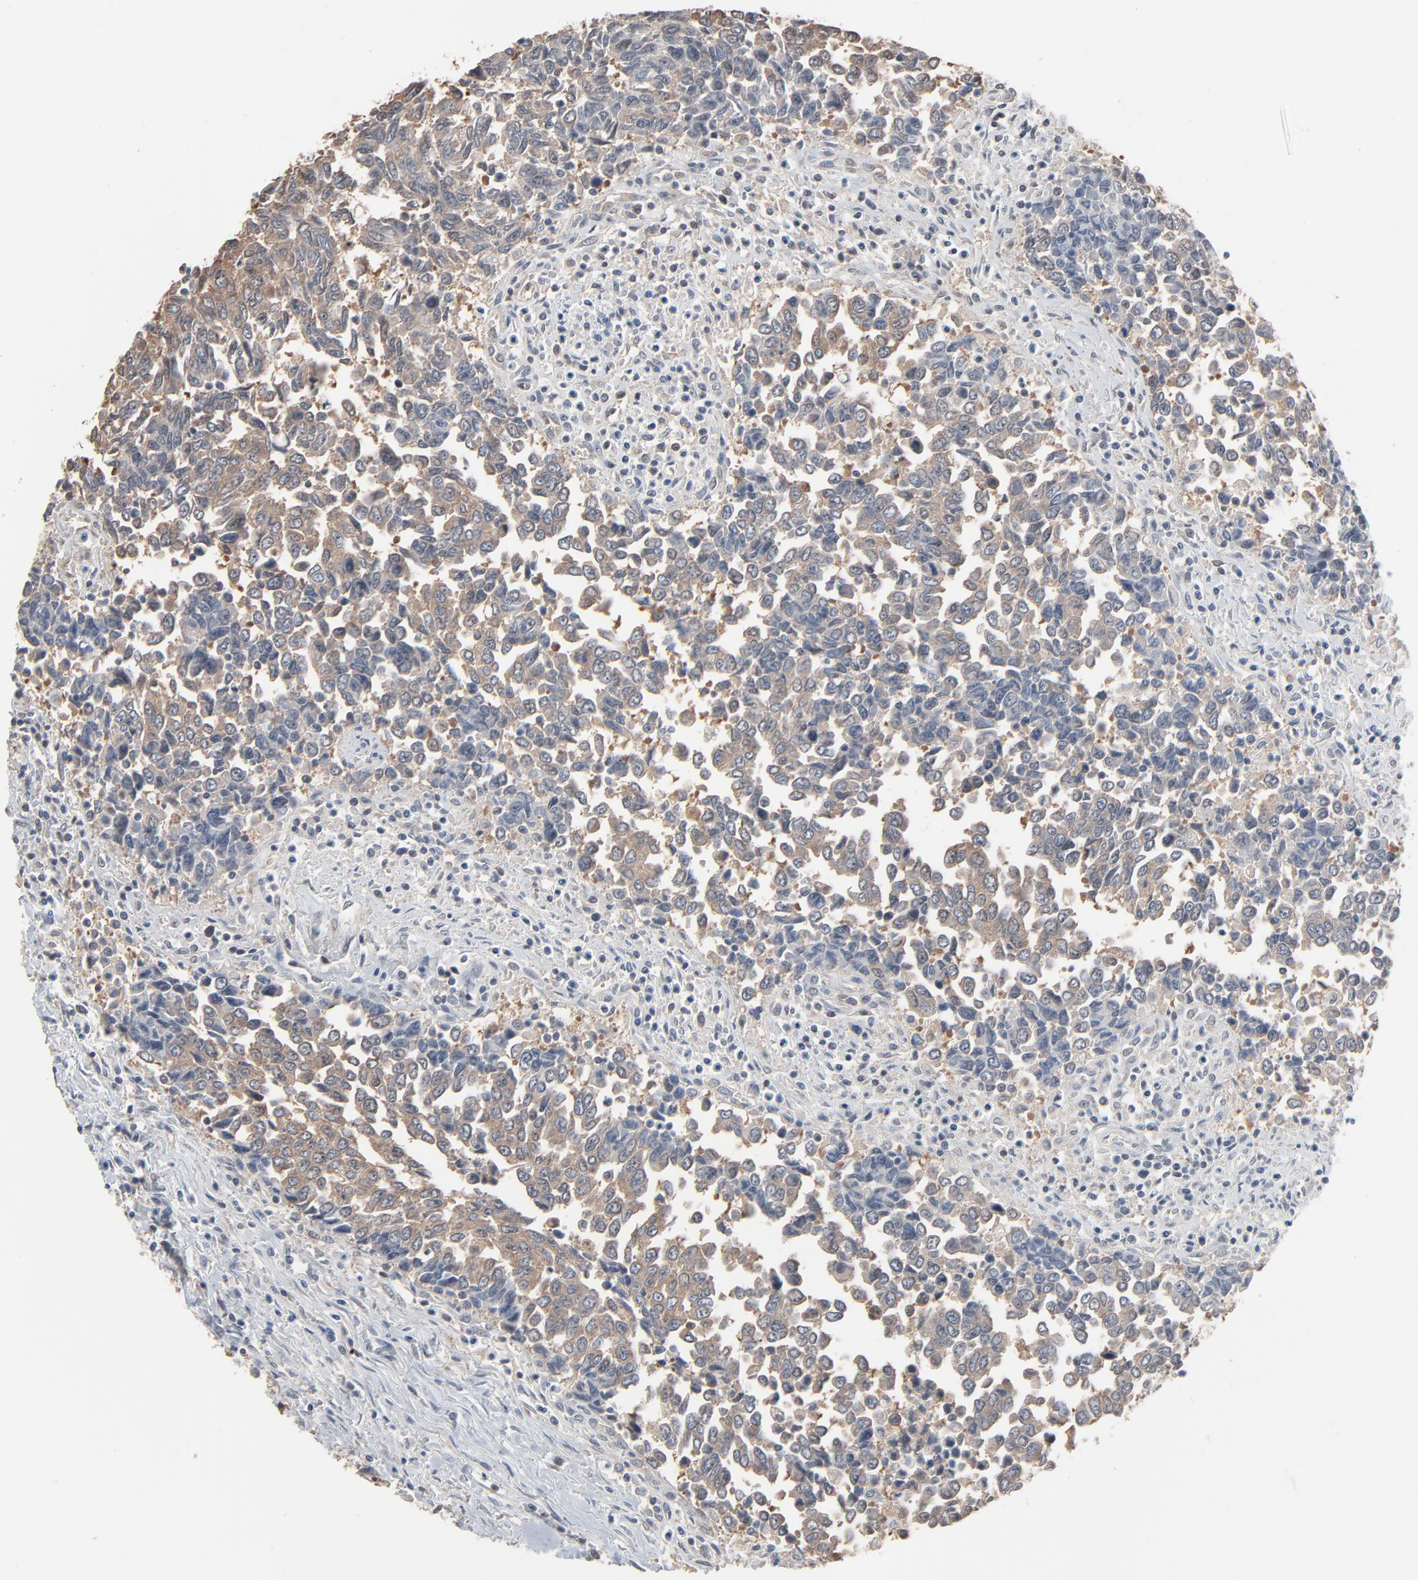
{"staining": {"intensity": "weak", "quantity": ">75%", "location": "cytoplasmic/membranous"}, "tissue": "urothelial cancer", "cell_type": "Tumor cells", "image_type": "cancer", "snomed": [{"axis": "morphology", "description": "Urothelial carcinoma, High grade"}, {"axis": "topography", "description": "Urinary bladder"}], "caption": "Protein staining demonstrates weak cytoplasmic/membranous staining in approximately >75% of tumor cells in urothelial carcinoma (high-grade).", "gene": "CCT5", "patient": {"sex": "male", "age": 86}}